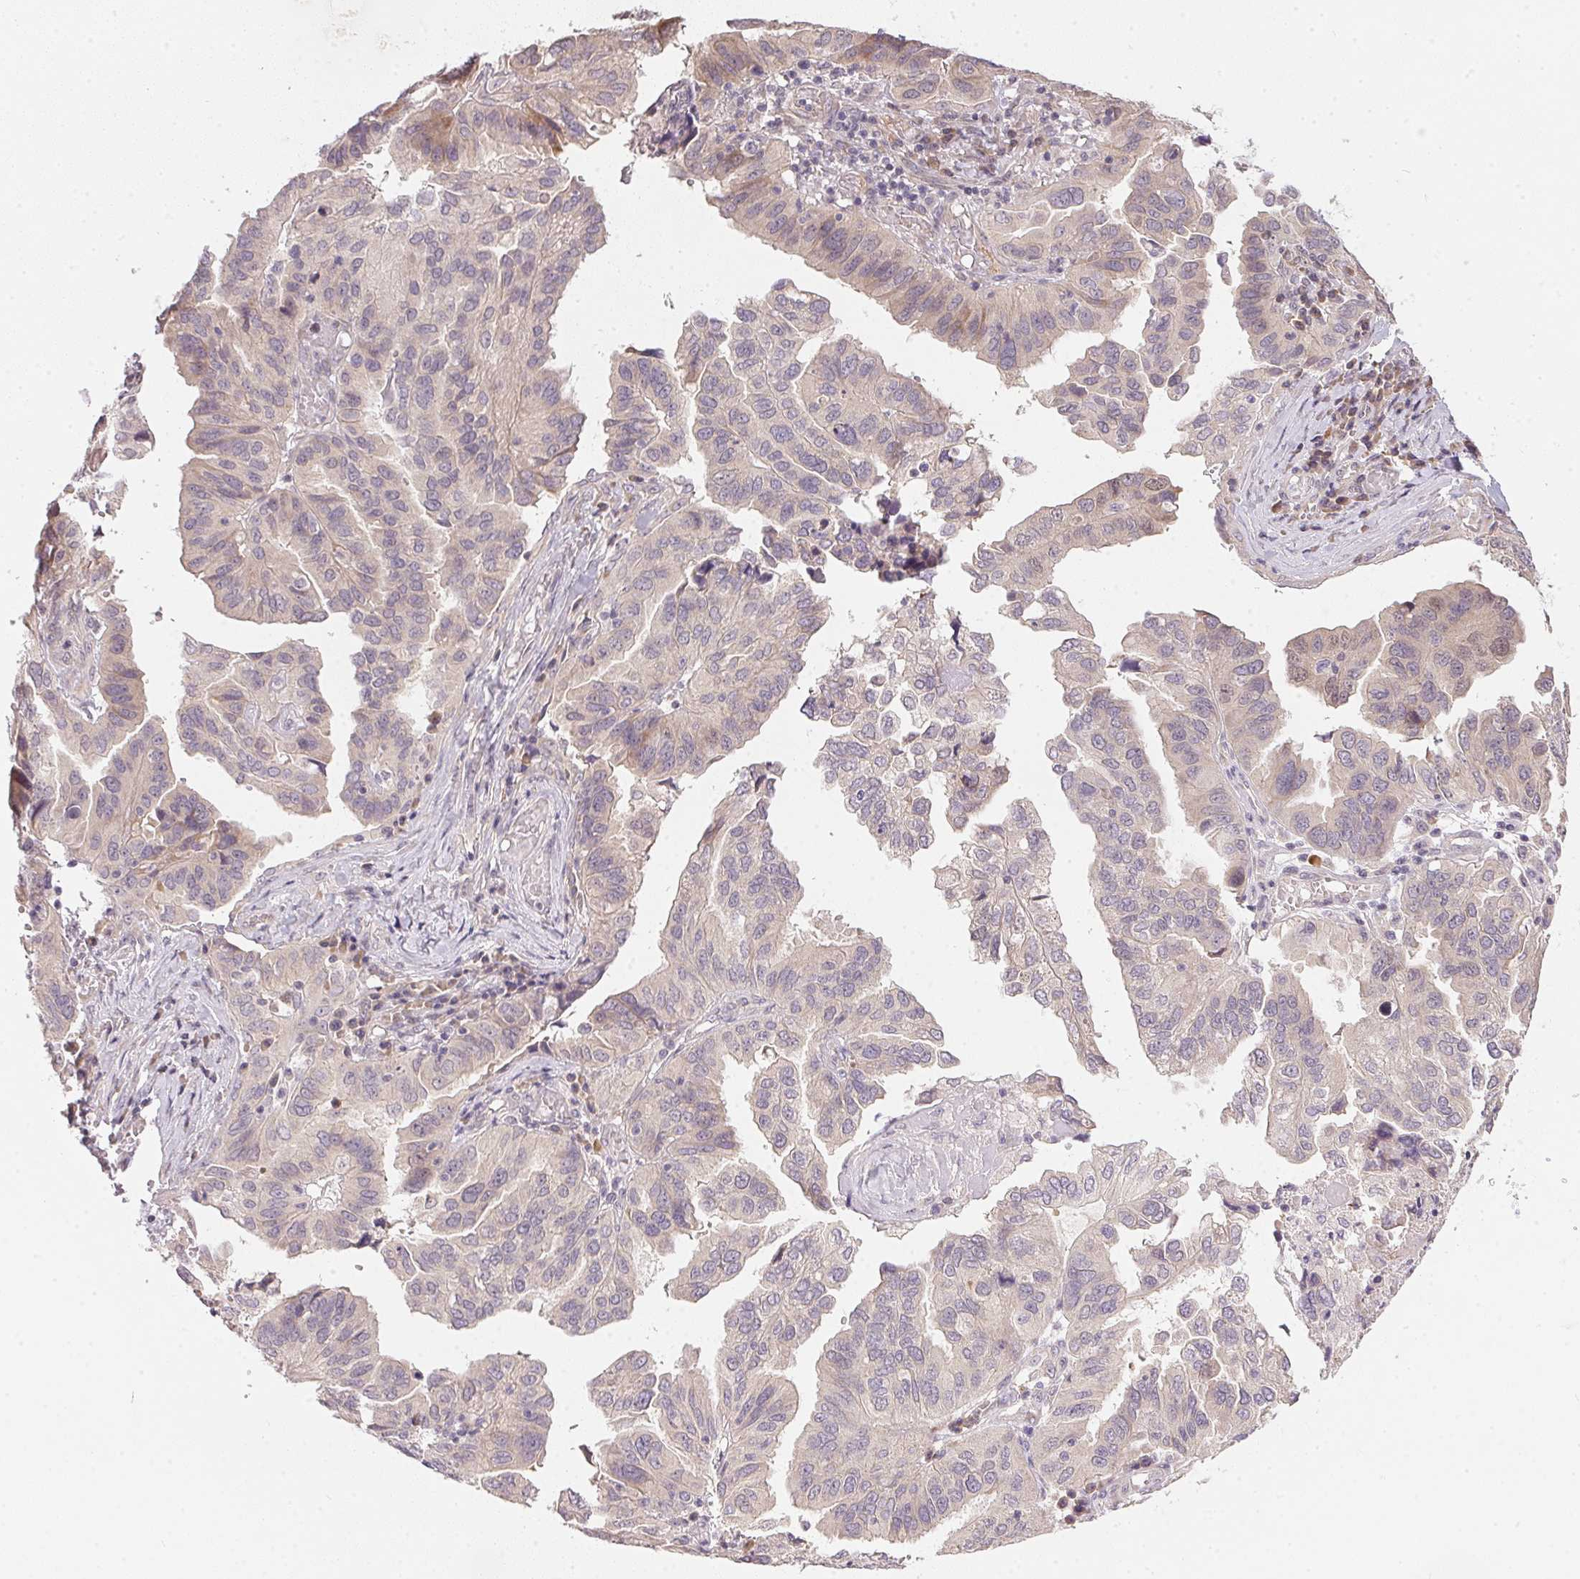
{"staining": {"intensity": "negative", "quantity": "none", "location": "none"}, "tissue": "ovarian cancer", "cell_type": "Tumor cells", "image_type": "cancer", "snomed": [{"axis": "morphology", "description": "Cystadenocarcinoma, serous, NOS"}, {"axis": "topography", "description": "Ovary"}], "caption": "DAB immunohistochemical staining of human ovarian cancer reveals no significant positivity in tumor cells.", "gene": "TTC23L", "patient": {"sex": "female", "age": 79}}